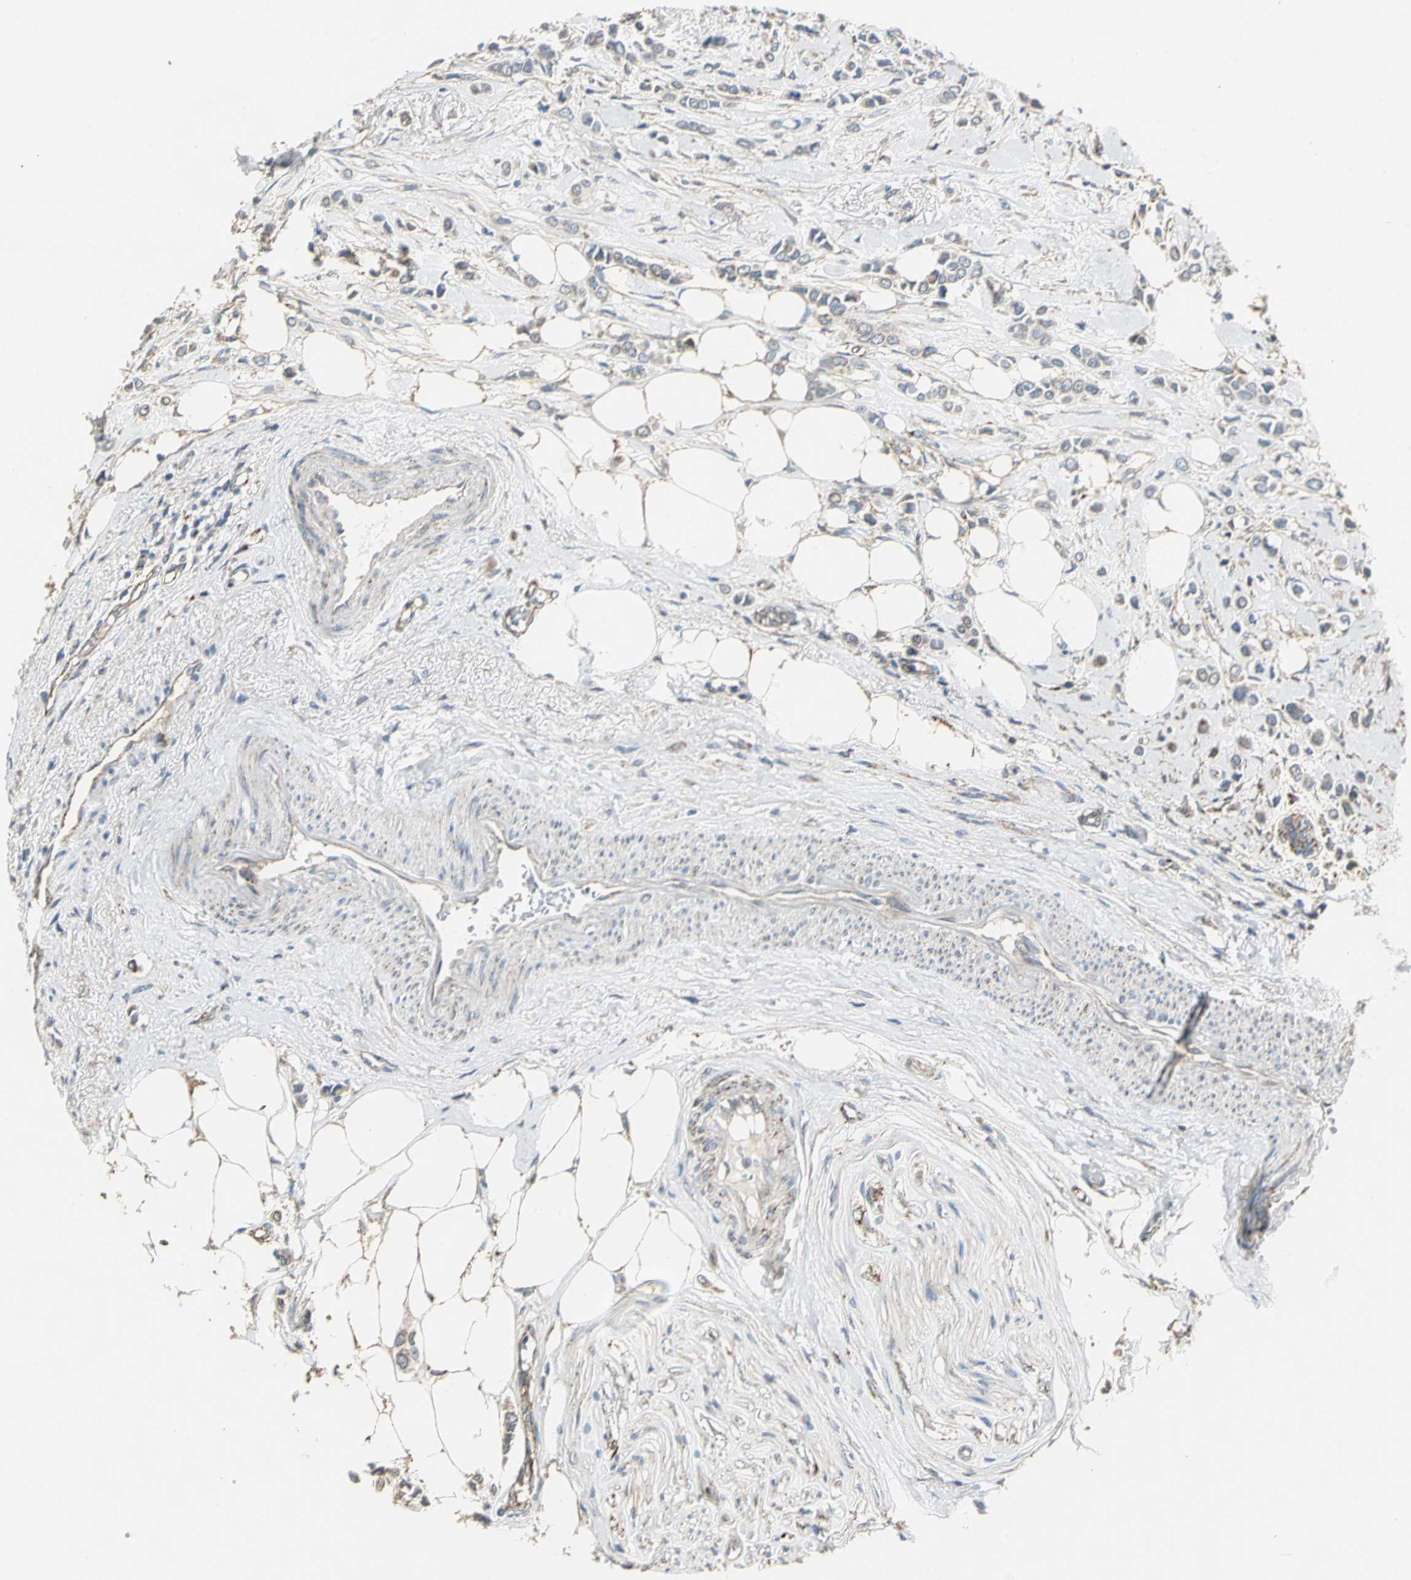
{"staining": {"intensity": "moderate", "quantity": "25%-75%", "location": "cytoplasmic/membranous"}, "tissue": "breast cancer", "cell_type": "Tumor cells", "image_type": "cancer", "snomed": [{"axis": "morphology", "description": "Lobular carcinoma"}, {"axis": "topography", "description": "Breast"}], "caption": "Breast cancer tissue shows moderate cytoplasmic/membranous expression in about 25%-75% of tumor cells, visualized by immunohistochemistry. Ihc stains the protein in brown and the nuclei are stained blue.", "gene": "NDUFB5", "patient": {"sex": "female", "age": 51}}